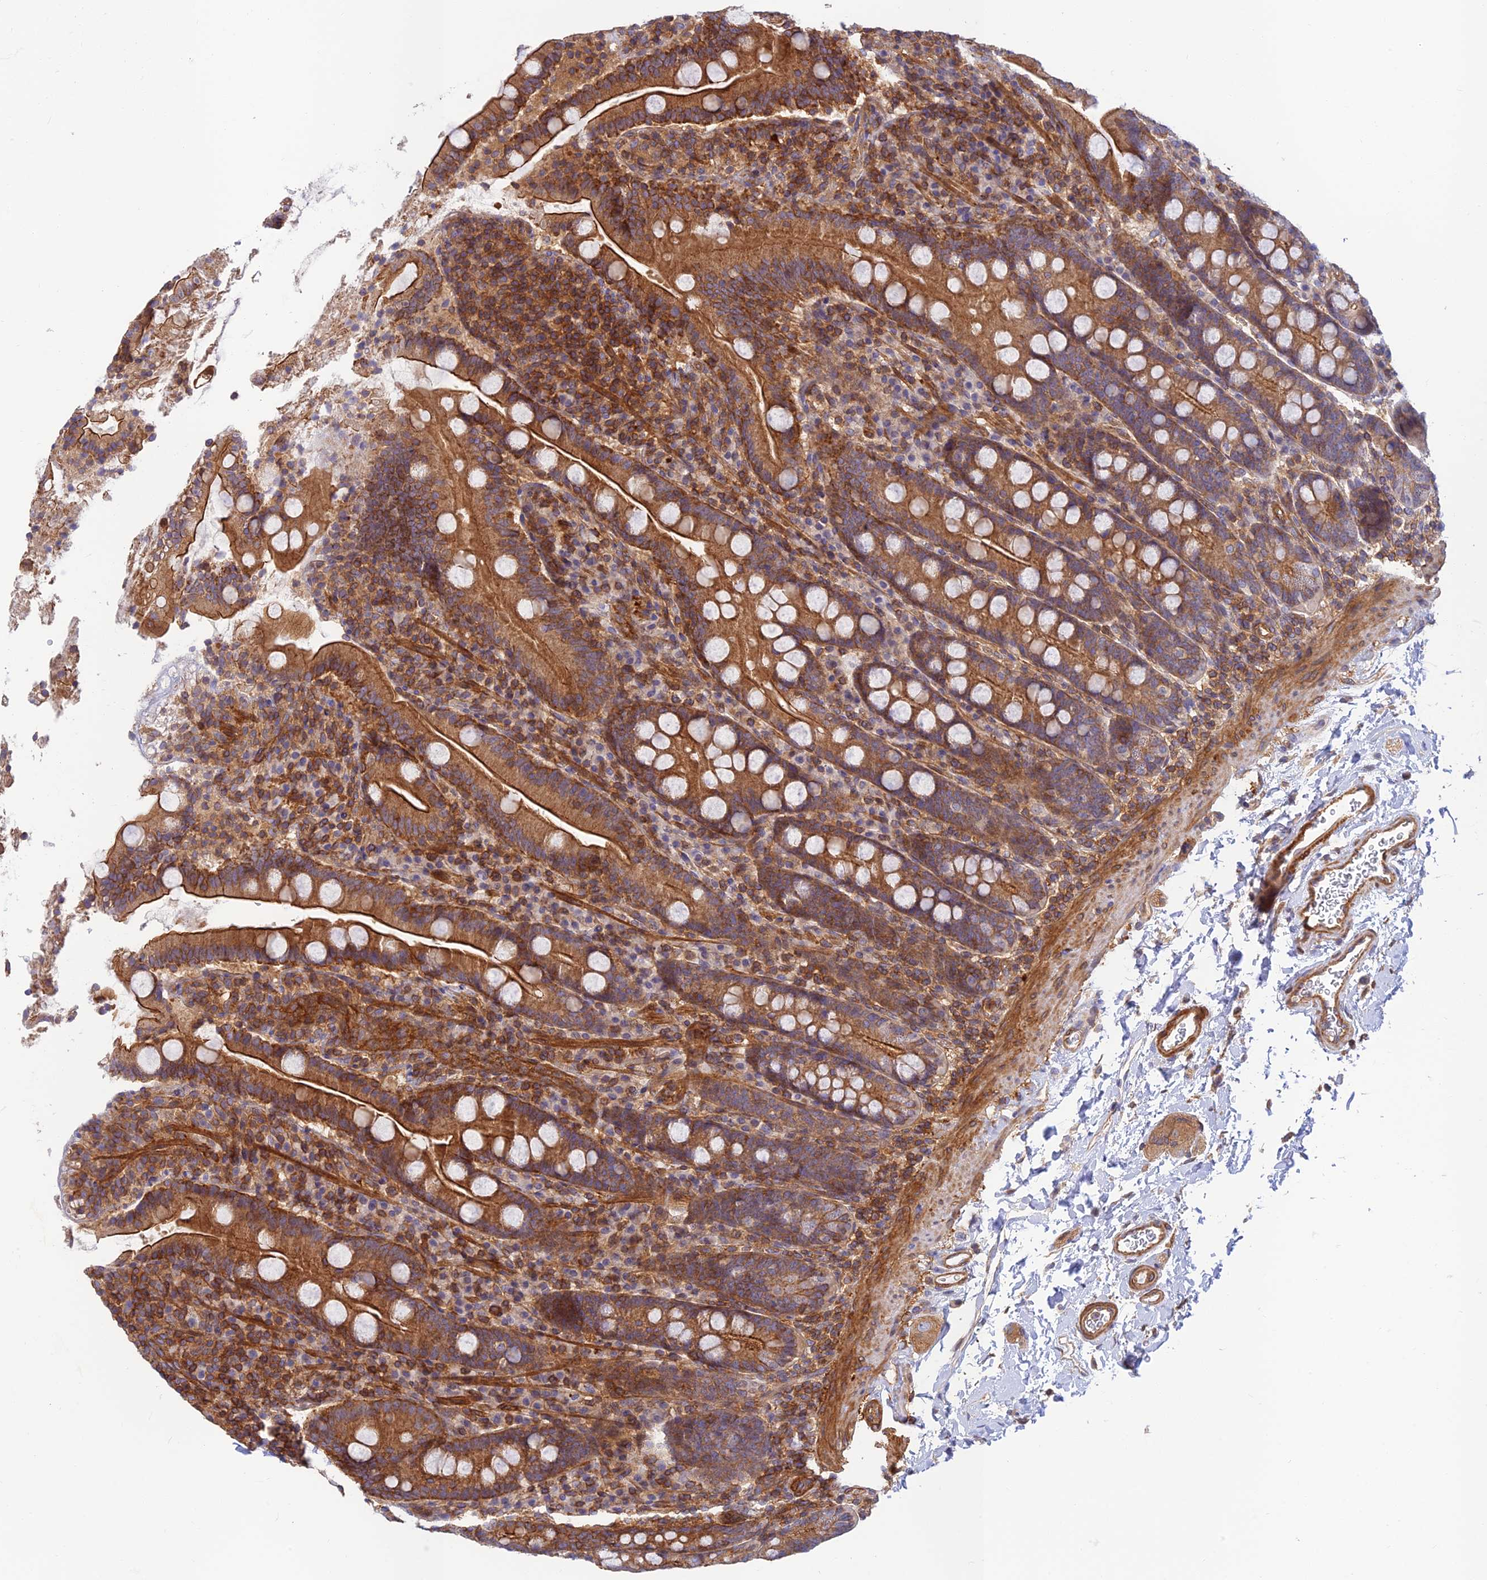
{"staining": {"intensity": "strong", "quantity": ">75%", "location": "cytoplasmic/membranous"}, "tissue": "duodenum", "cell_type": "Glandular cells", "image_type": "normal", "snomed": [{"axis": "morphology", "description": "Normal tissue, NOS"}, {"axis": "topography", "description": "Duodenum"}], "caption": "High-power microscopy captured an immunohistochemistry image of normal duodenum, revealing strong cytoplasmic/membranous staining in approximately >75% of glandular cells.", "gene": "PPP1R12C", "patient": {"sex": "male", "age": 35}}